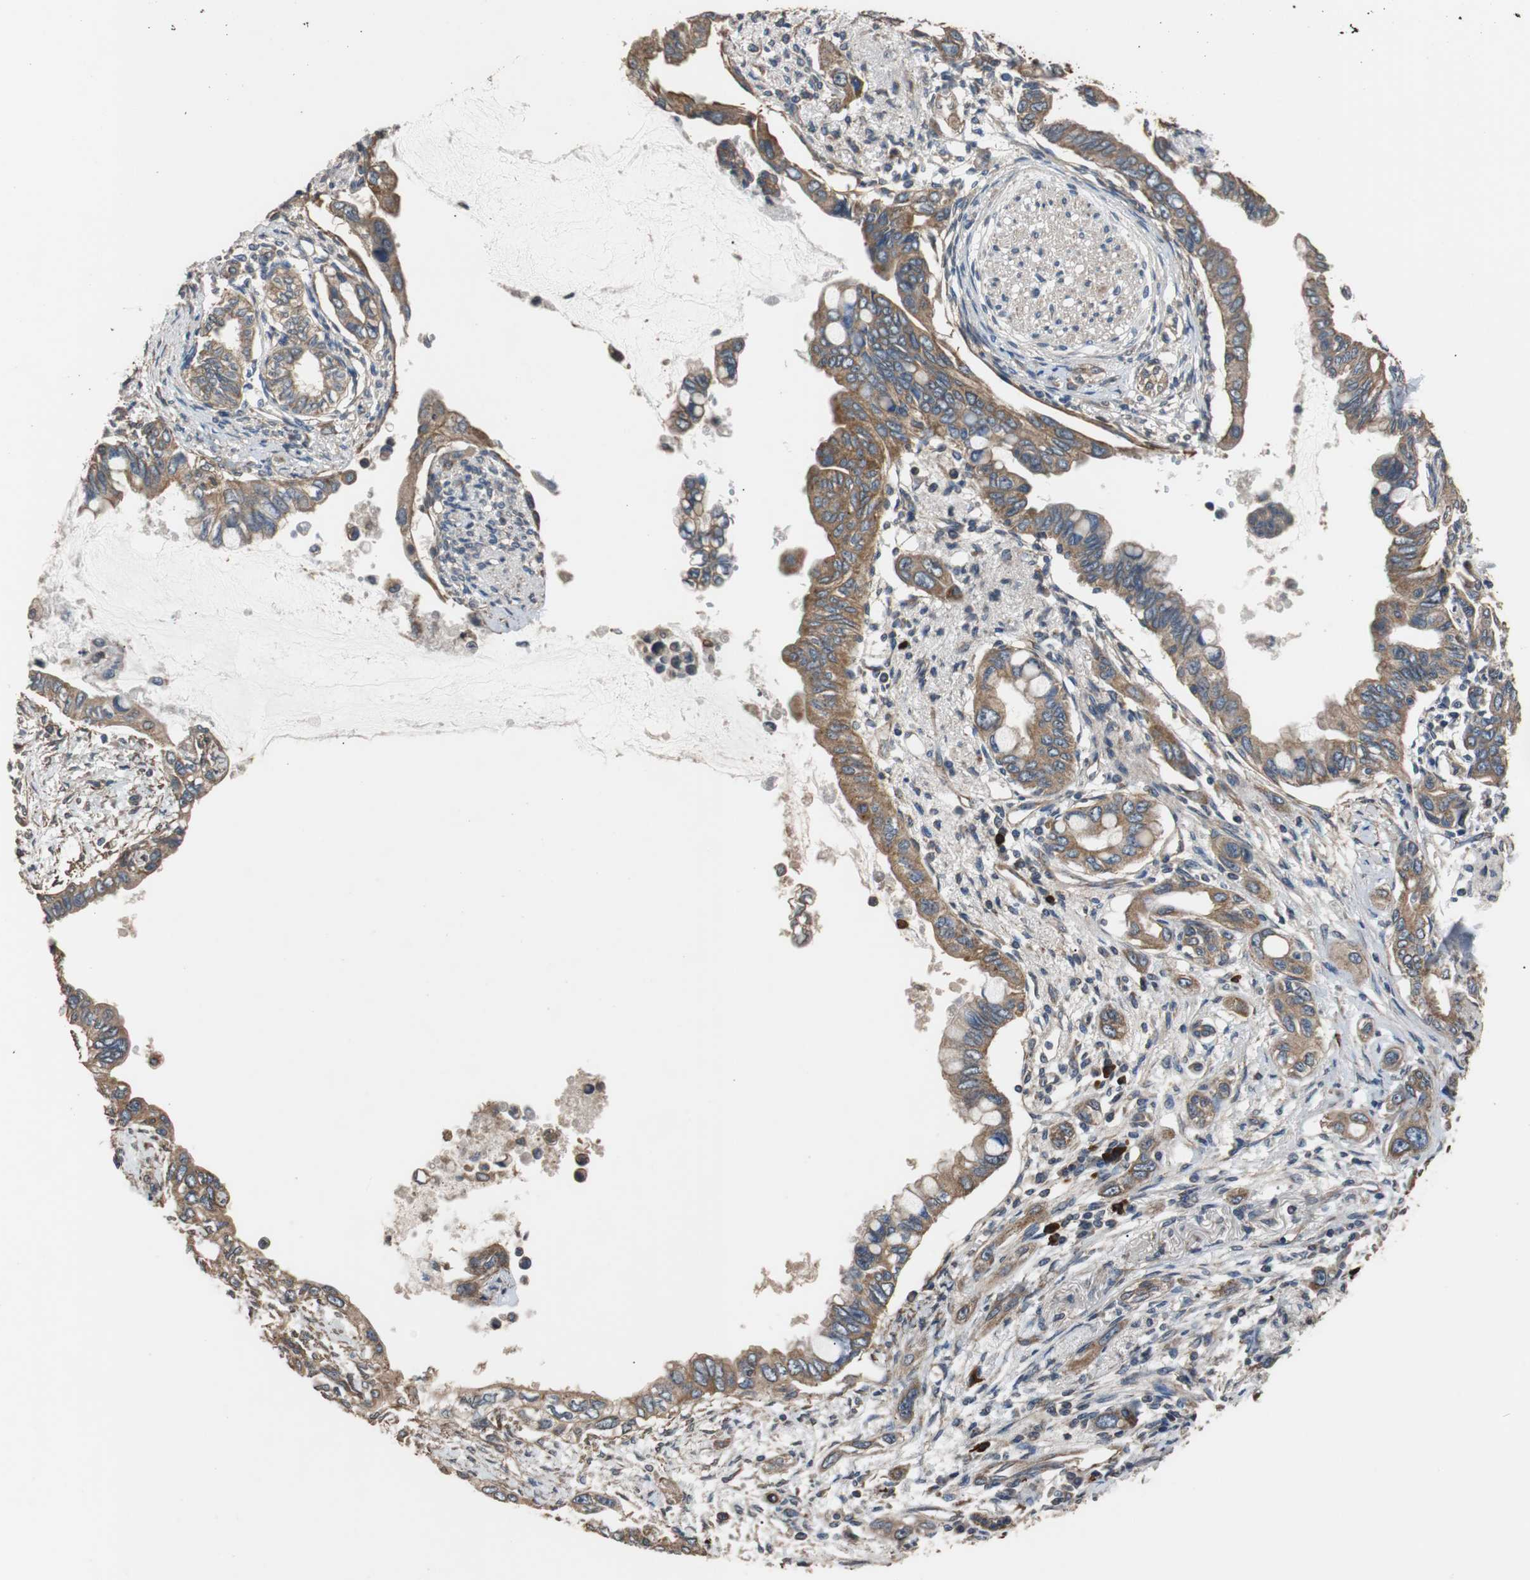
{"staining": {"intensity": "moderate", "quantity": ">75%", "location": "cytoplasmic/membranous"}, "tissue": "pancreatic cancer", "cell_type": "Tumor cells", "image_type": "cancer", "snomed": [{"axis": "morphology", "description": "Adenocarcinoma, NOS"}, {"axis": "topography", "description": "Pancreas"}], "caption": "Pancreatic cancer (adenocarcinoma) tissue displays moderate cytoplasmic/membranous expression in about >75% of tumor cells", "gene": "PITRM1", "patient": {"sex": "female", "age": 60}}